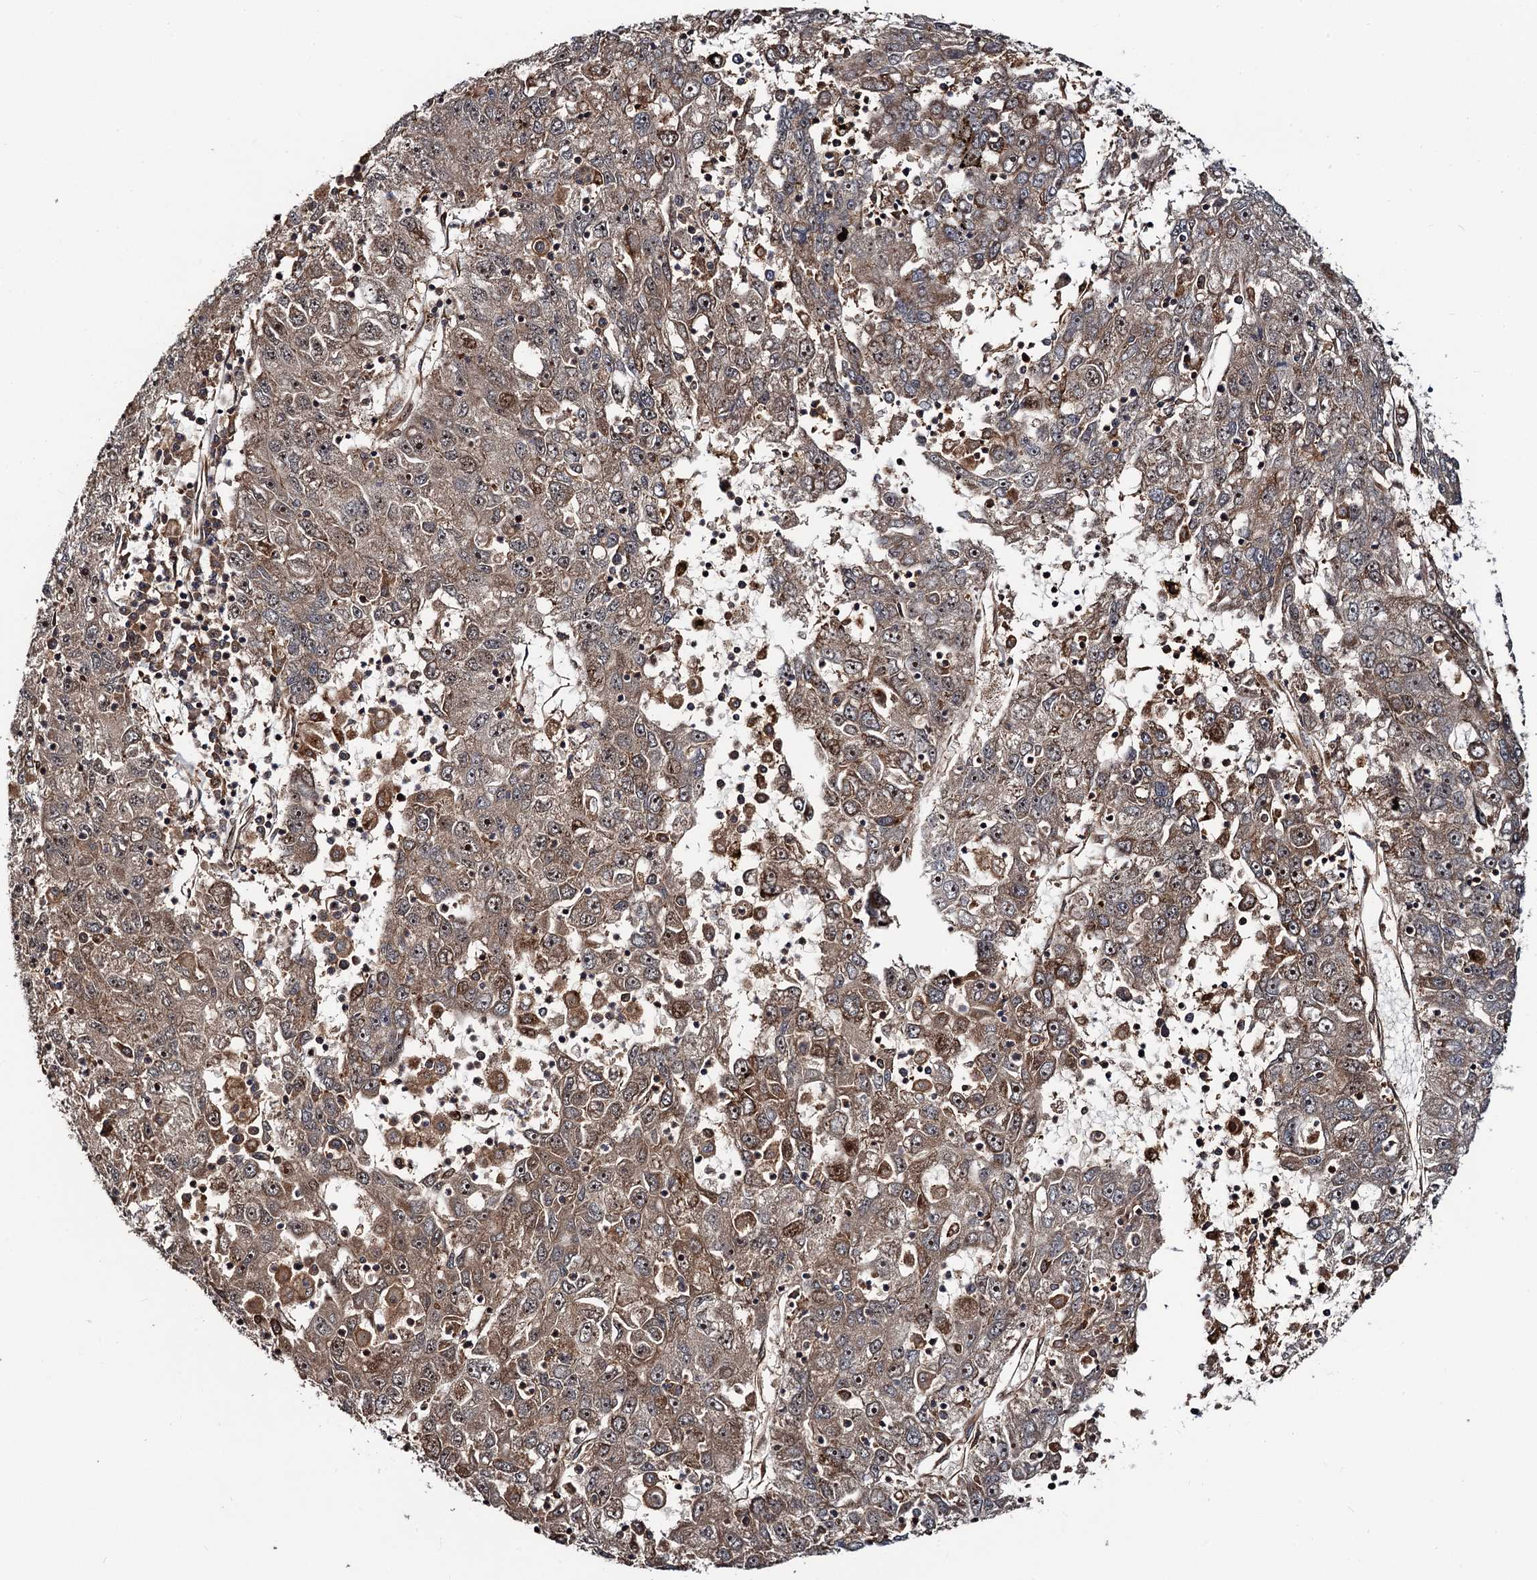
{"staining": {"intensity": "weak", "quantity": "25%-75%", "location": "cytoplasmic/membranous,nuclear"}, "tissue": "liver cancer", "cell_type": "Tumor cells", "image_type": "cancer", "snomed": [{"axis": "morphology", "description": "Carcinoma, Hepatocellular, NOS"}, {"axis": "topography", "description": "Liver"}], "caption": "Immunohistochemistry micrograph of neoplastic tissue: liver hepatocellular carcinoma stained using IHC shows low levels of weak protein expression localized specifically in the cytoplasmic/membranous and nuclear of tumor cells, appearing as a cytoplasmic/membranous and nuclear brown color.", "gene": "SNRNP25", "patient": {"sex": "male", "age": 49}}